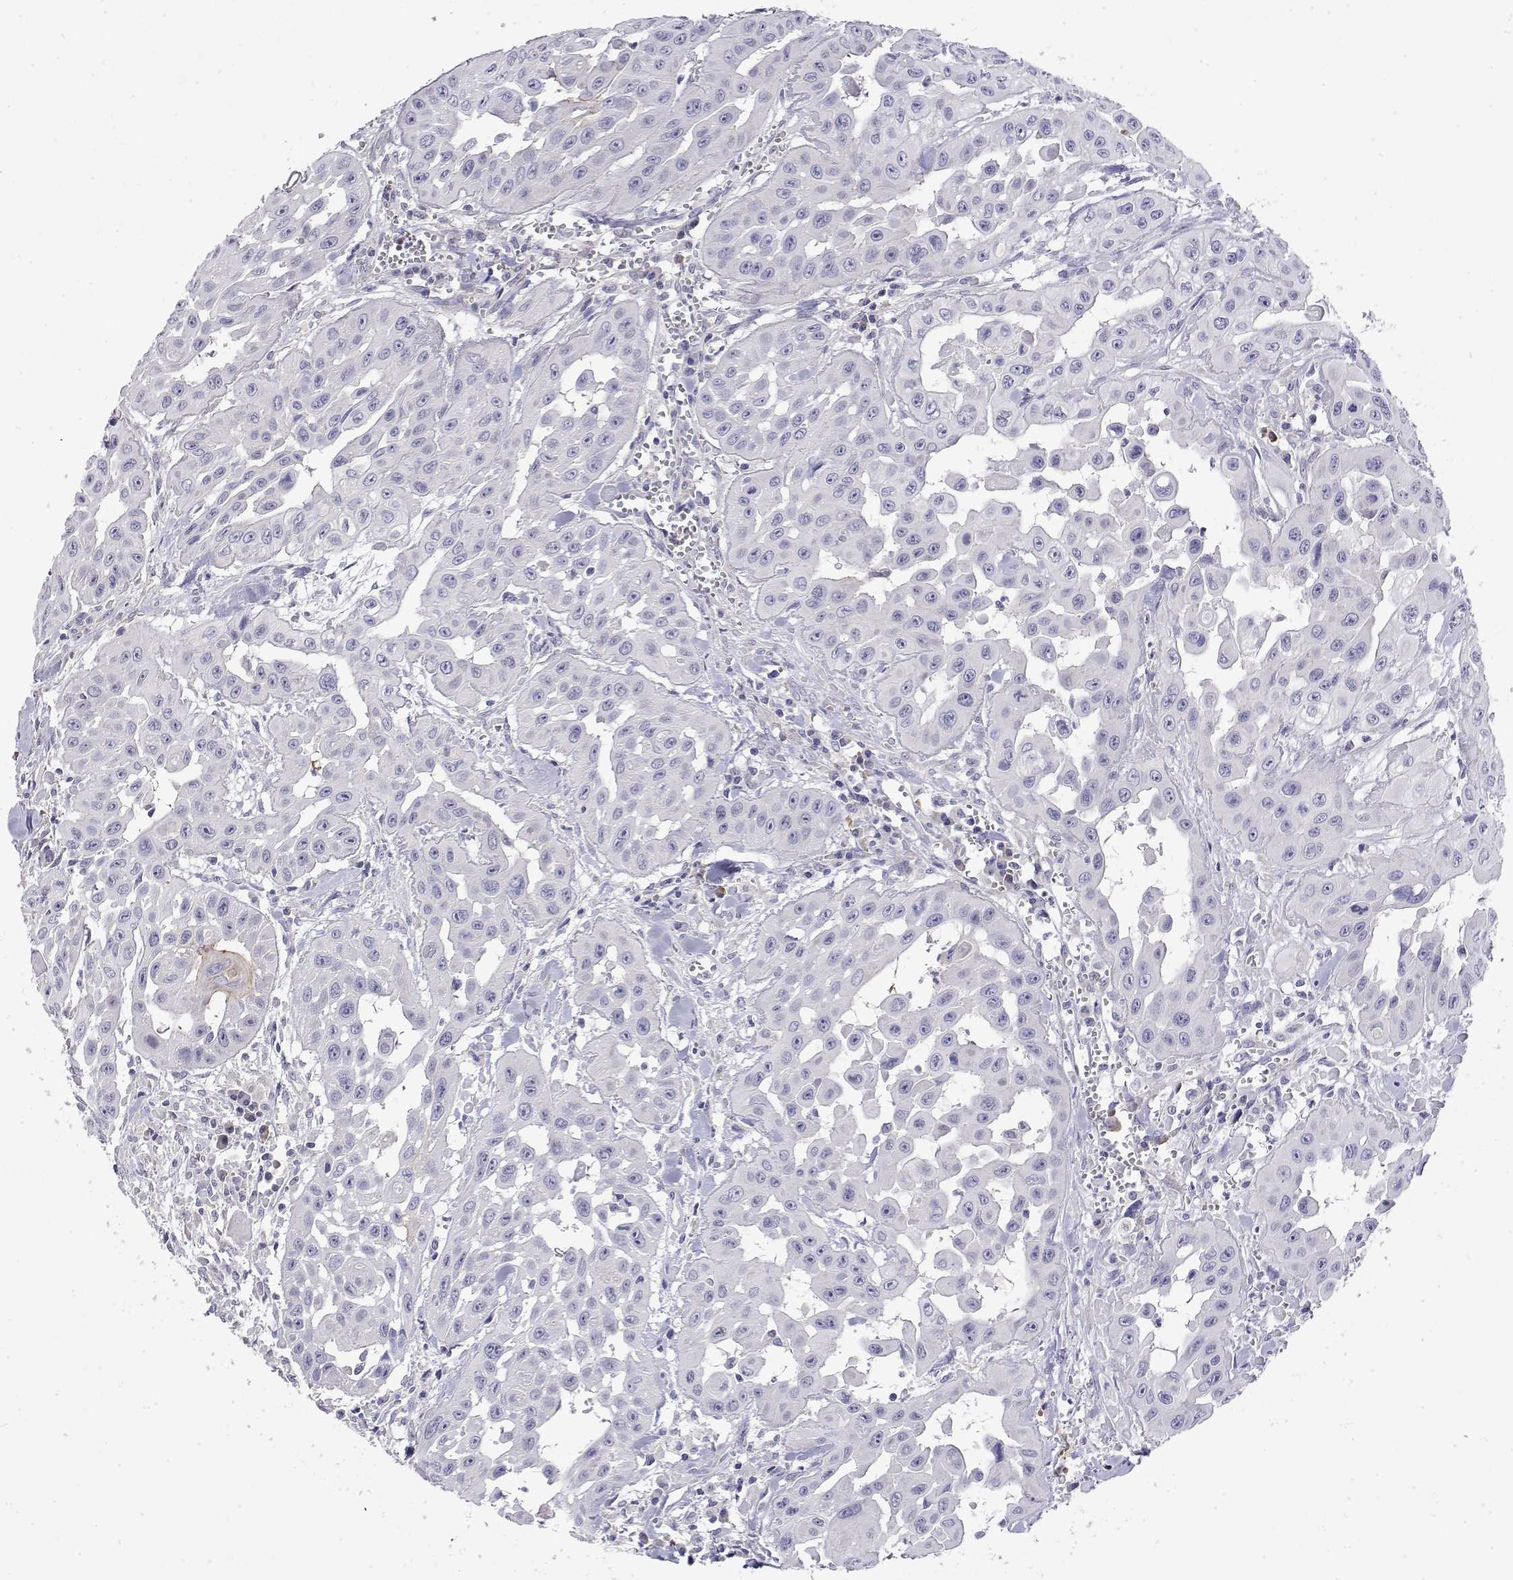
{"staining": {"intensity": "negative", "quantity": "none", "location": "none"}, "tissue": "head and neck cancer", "cell_type": "Tumor cells", "image_type": "cancer", "snomed": [{"axis": "morphology", "description": "Adenocarcinoma, NOS"}, {"axis": "topography", "description": "Head-Neck"}], "caption": "Tumor cells show no significant protein positivity in head and neck adenocarcinoma.", "gene": "LY6D", "patient": {"sex": "male", "age": 73}}